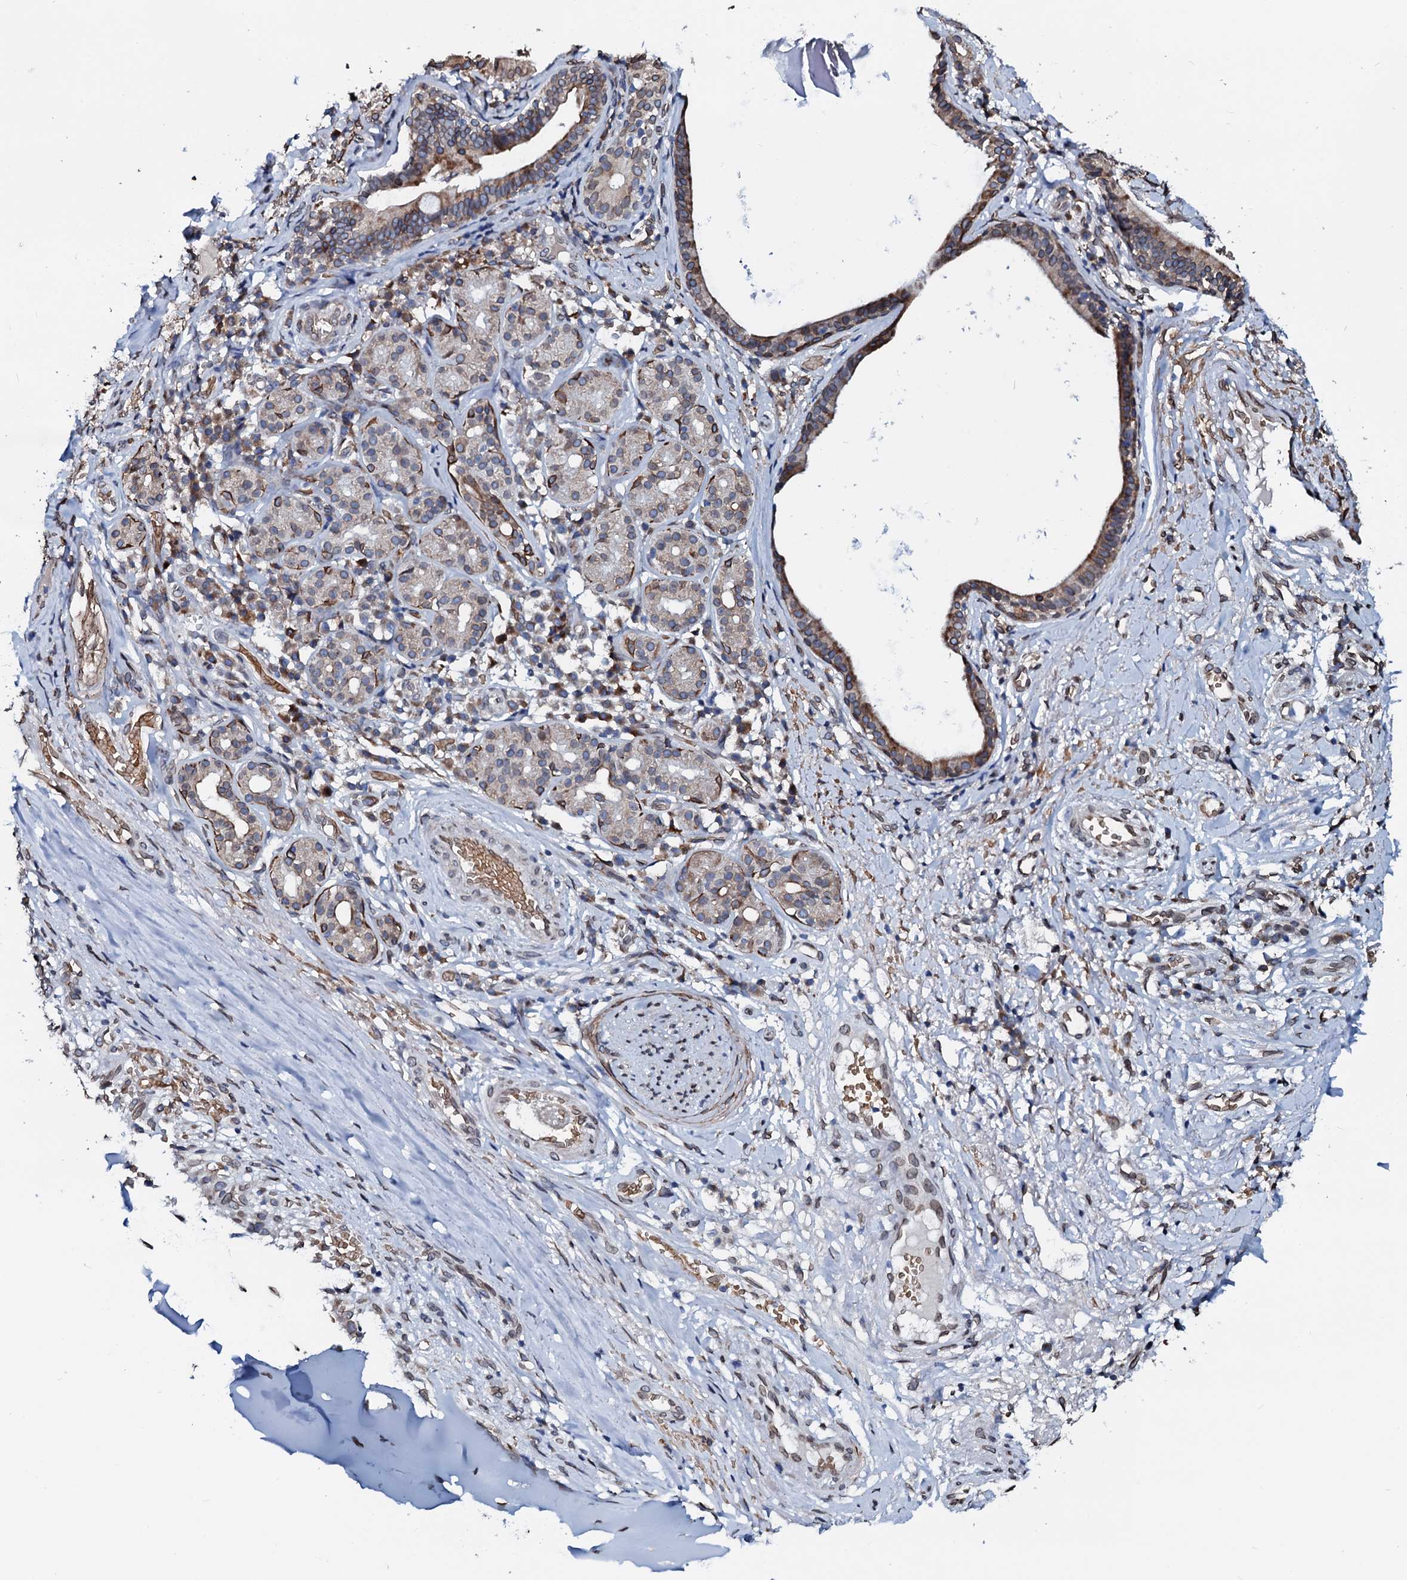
{"staining": {"intensity": "strong", "quantity": "25%-75%", "location": "nuclear"}, "tissue": "adipose tissue", "cell_type": "Adipocytes", "image_type": "normal", "snomed": [{"axis": "morphology", "description": "Normal tissue, NOS"}, {"axis": "morphology", "description": "Basal cell carcinoma"}, {"axis": "topography", "description": "Cartilage tissue"}, {"axis": "topography", "description": "Nasopharynx"}, {"axis": "topography", "description": "Oral tissue"}], "caption": "The immunohistochemical stain labels strong nuclear positivity in adipocytes of benign adipose tissue. (DAB = brown stain, brightfield microscopy at high magnification).", "gene": "NRP2", "patient": {"sex": "female", "age": 77}}